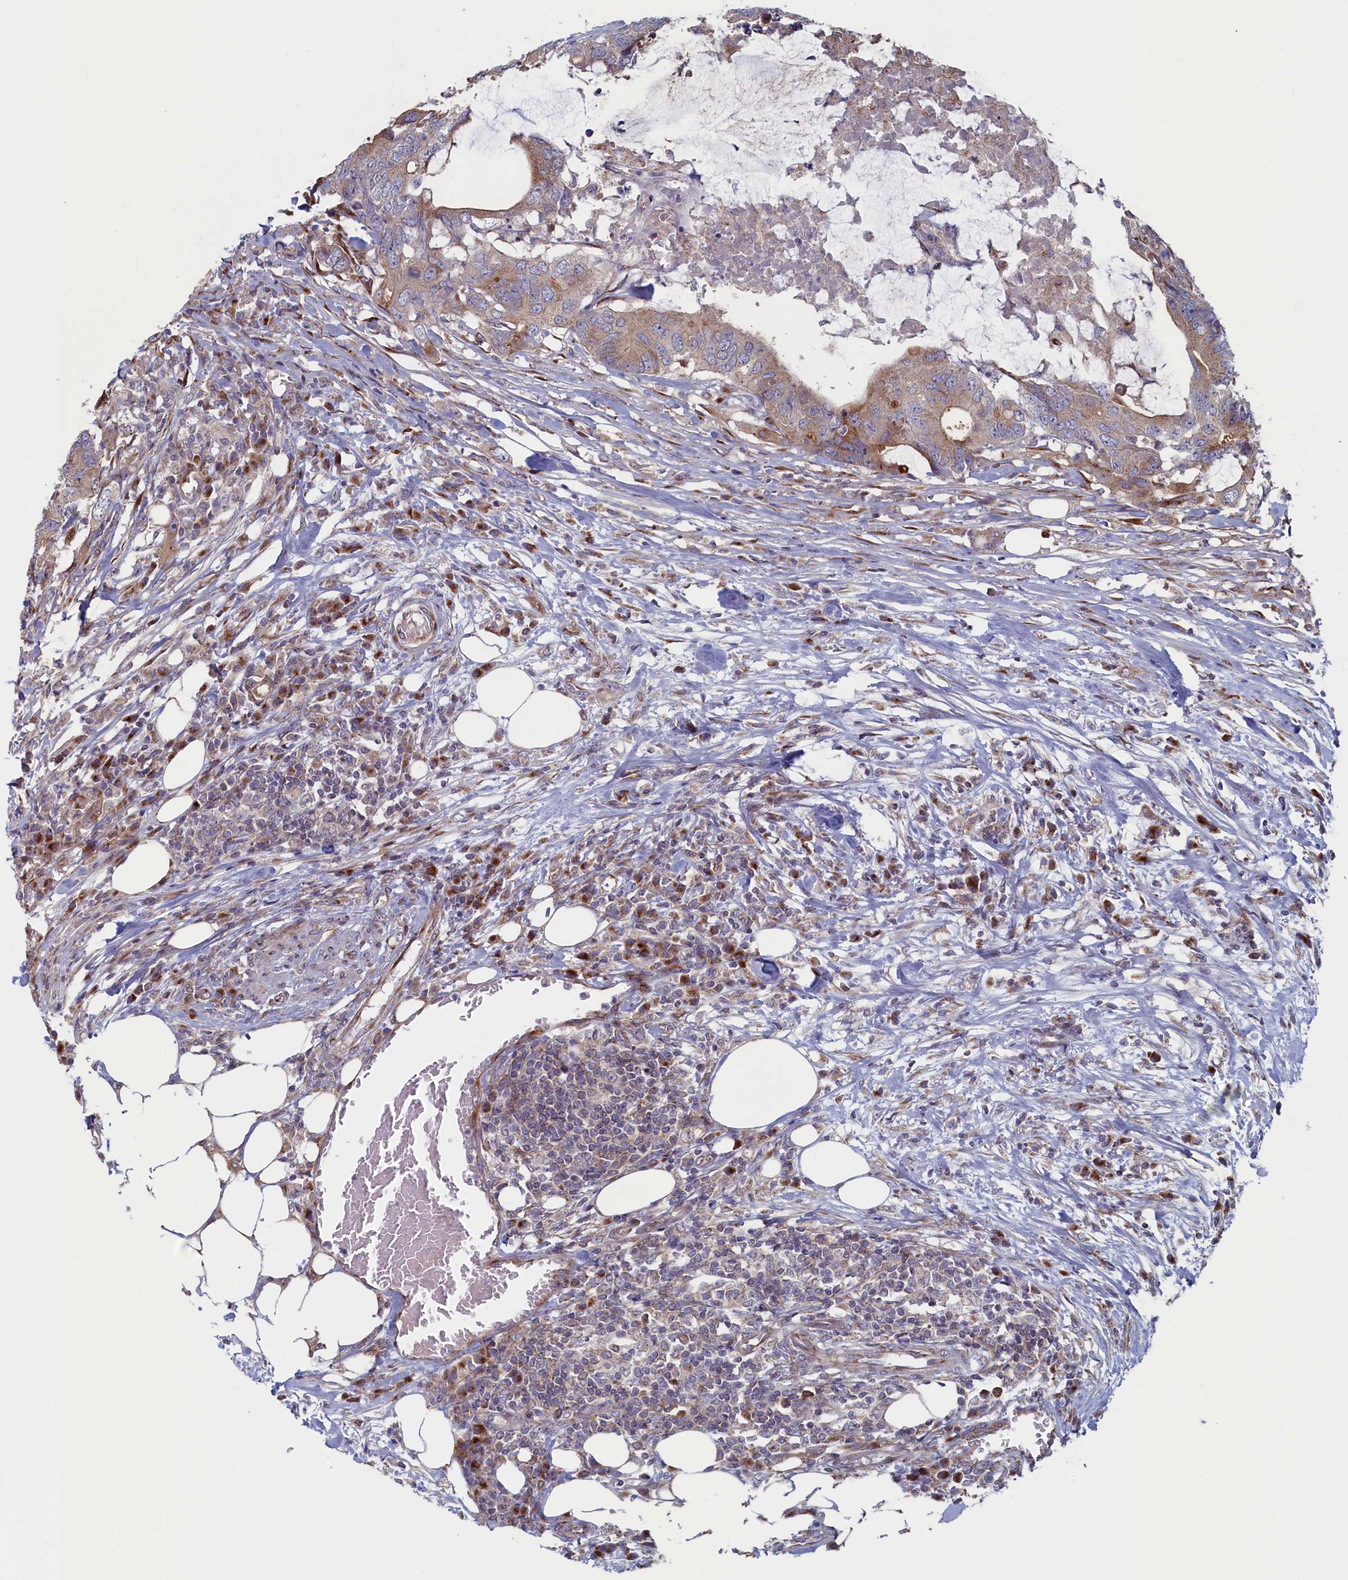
{"staining": {"intensity": "moderate", "quantity": "<25%", "location": "cytoplasmic/membranous"}, "tissue": "colorectal cancer", "cell_type": "Tumor cells", "image_type": "cancer", "snomed": [{"axis": "morphology", "description": "Adenocarcinoma, NOS"}, {"axis": "topography", "description": "Colon"}], "caption": "This histopathology image reveals IHC staining of colorectal cancer (adenocarcinoma), with low moderate cytoplasmic/membranous positivity in about <25% of tumor cells.", "gene": "MTFMT", "patient": {"sex": "male", "age": 71}}